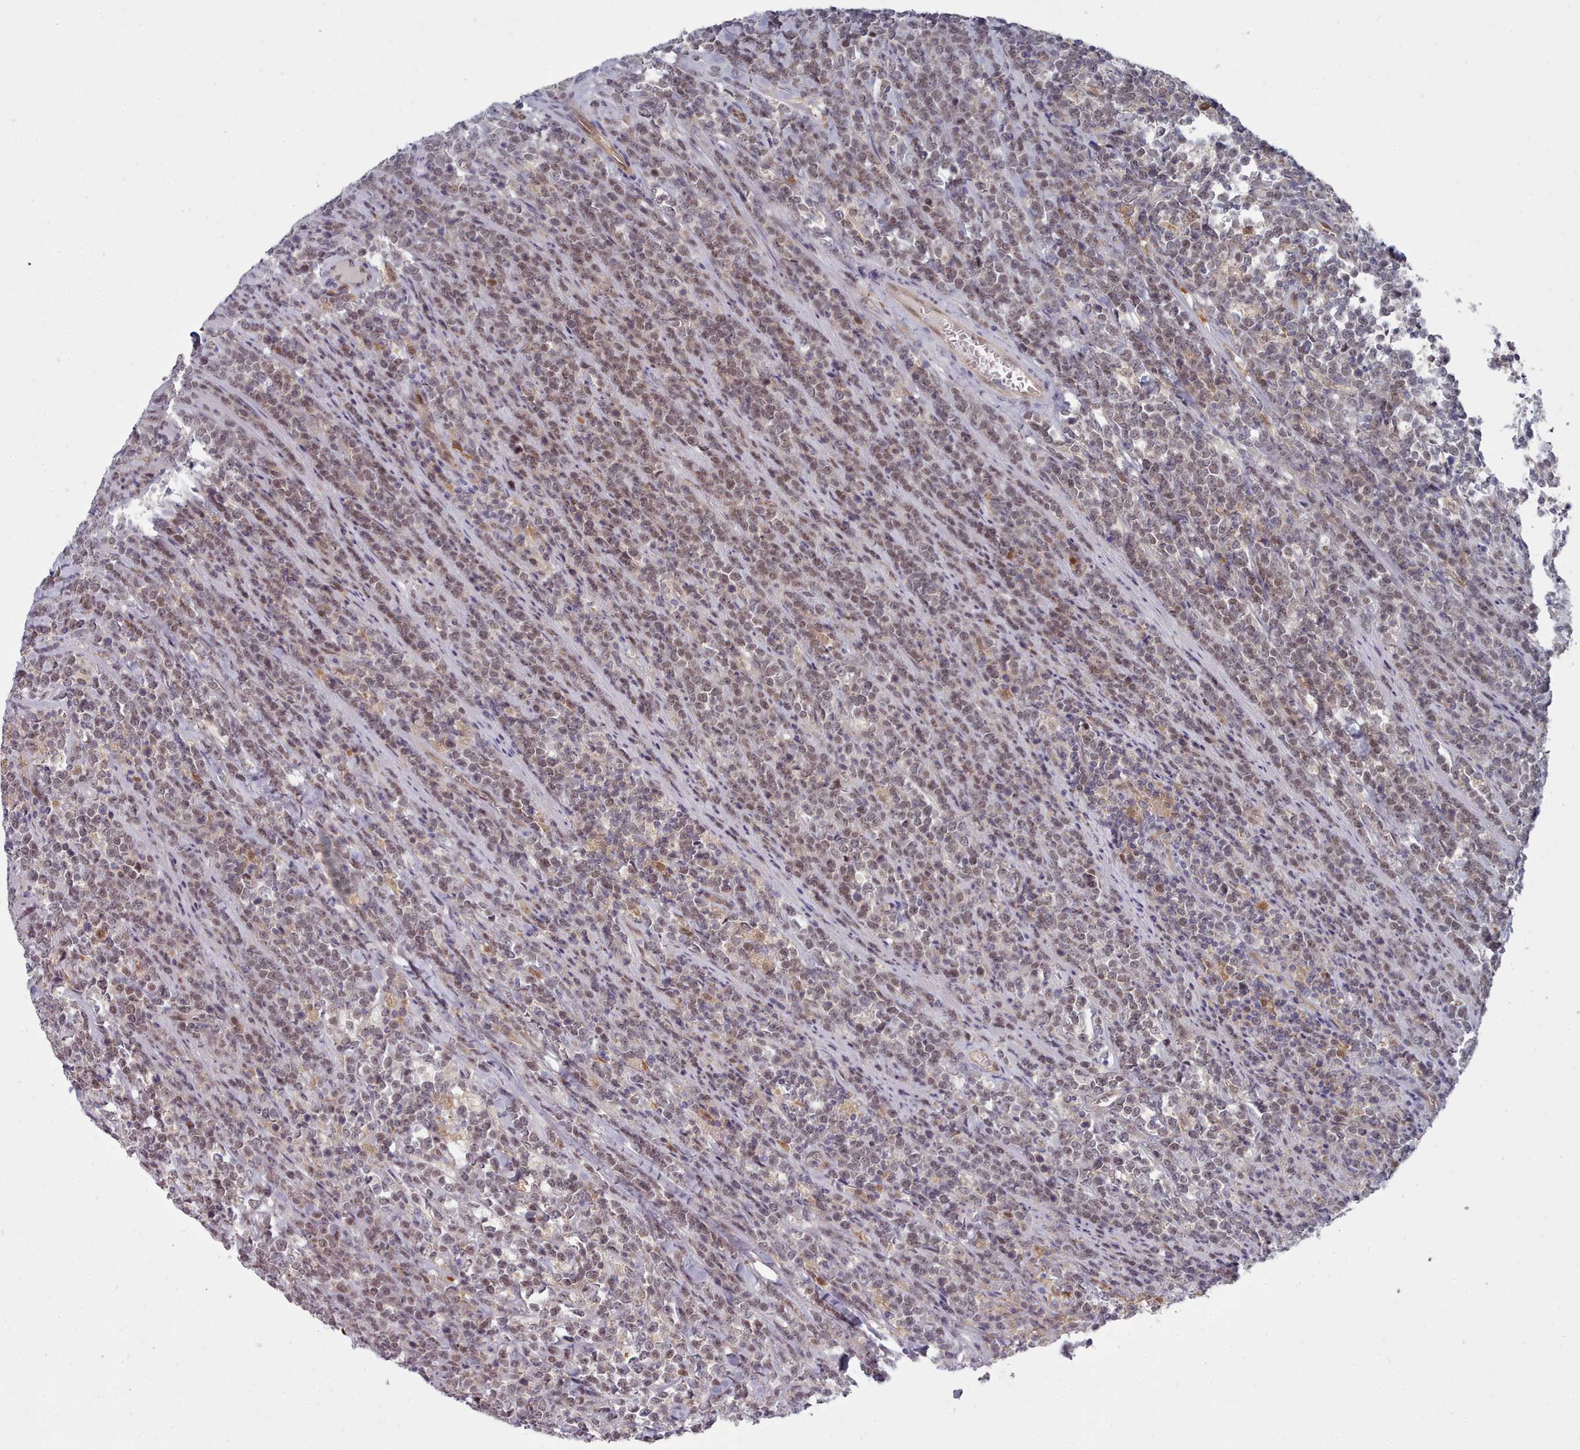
{"staining": {"intensity": "weak", "quantity": ">75%", "location": "nuclear"}, "tissue": "lymphoma", "cell_type": "Tumor cells", "image_type": "cancer", "snomed": [{"axis": "morphology", "description": "Malignant lymphoma, non-Hodgkin's type, High grade"}, {"axis": "topography", "description": "Small intestine"}], "caption": "About >75% of tumor cells in human high-grade malignant lymphoma, non-Hodgkin's type display weak nuclear protein expression as visualized by brown immunohistochemical staining.", "gene": "GINS1", "patient": {"sex": "male", "age": 8}}